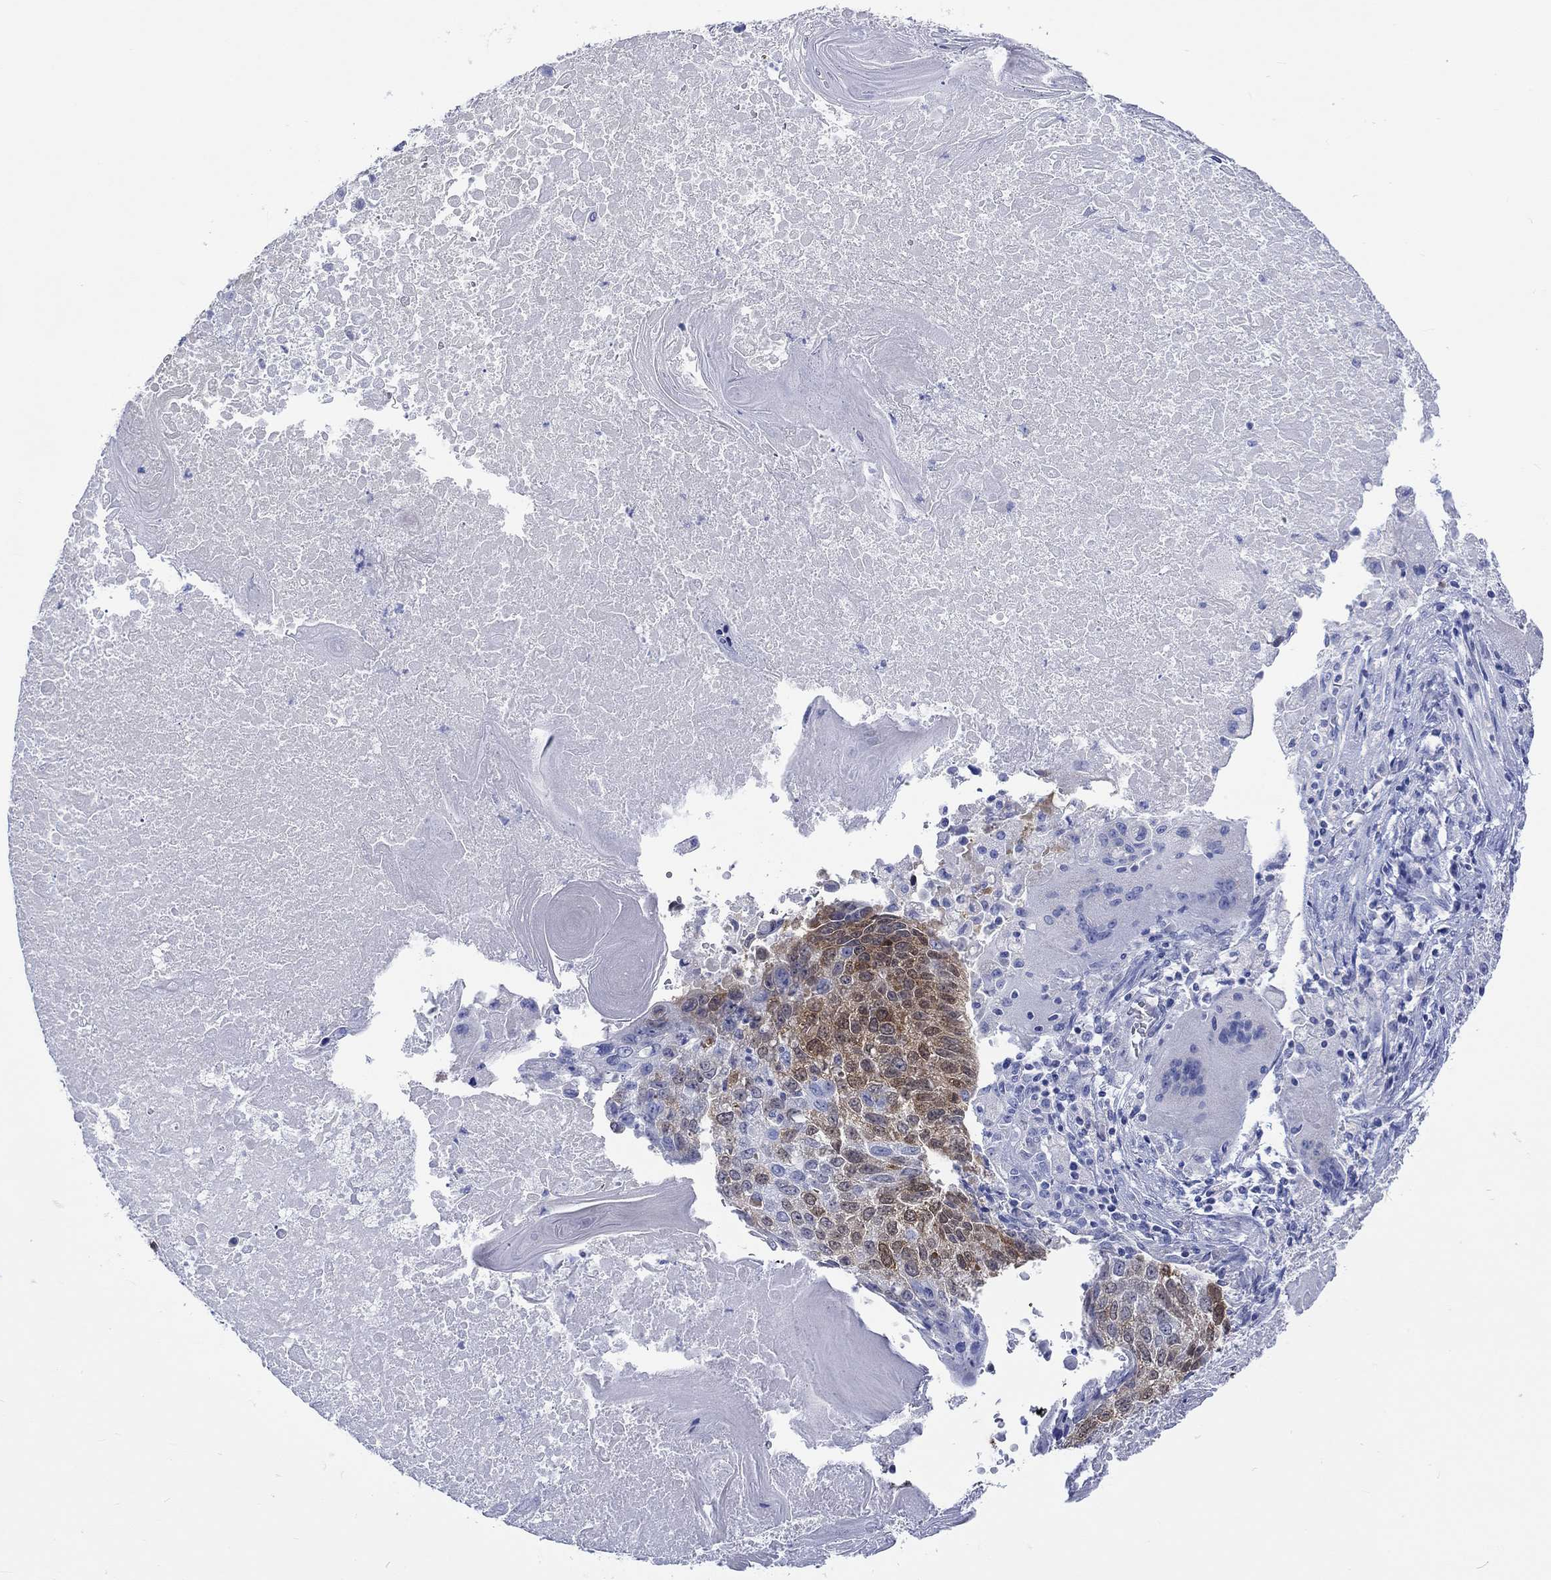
{"staining": {"intensity": "moderate", "quantity": "25%-75%", "location": "cytoplasmic/membranous"}, "tissue": "lung cancer", "cell_type": "Tumor cells", "image_type": "cancer", "snomed": [{"axis": "morphology", "description": "Squamous cell carcinoma, NOS"}, {"axis": "topography", "description": "Lung"}], "caption": "Lung cancer (squamous cell carcinoma) tissue shows moderate cytoplasmic/membranous expression in about 25%-75% of tumor cells", "gene": "CPLX2", "patient": {"sex": "male", "age": 73}}